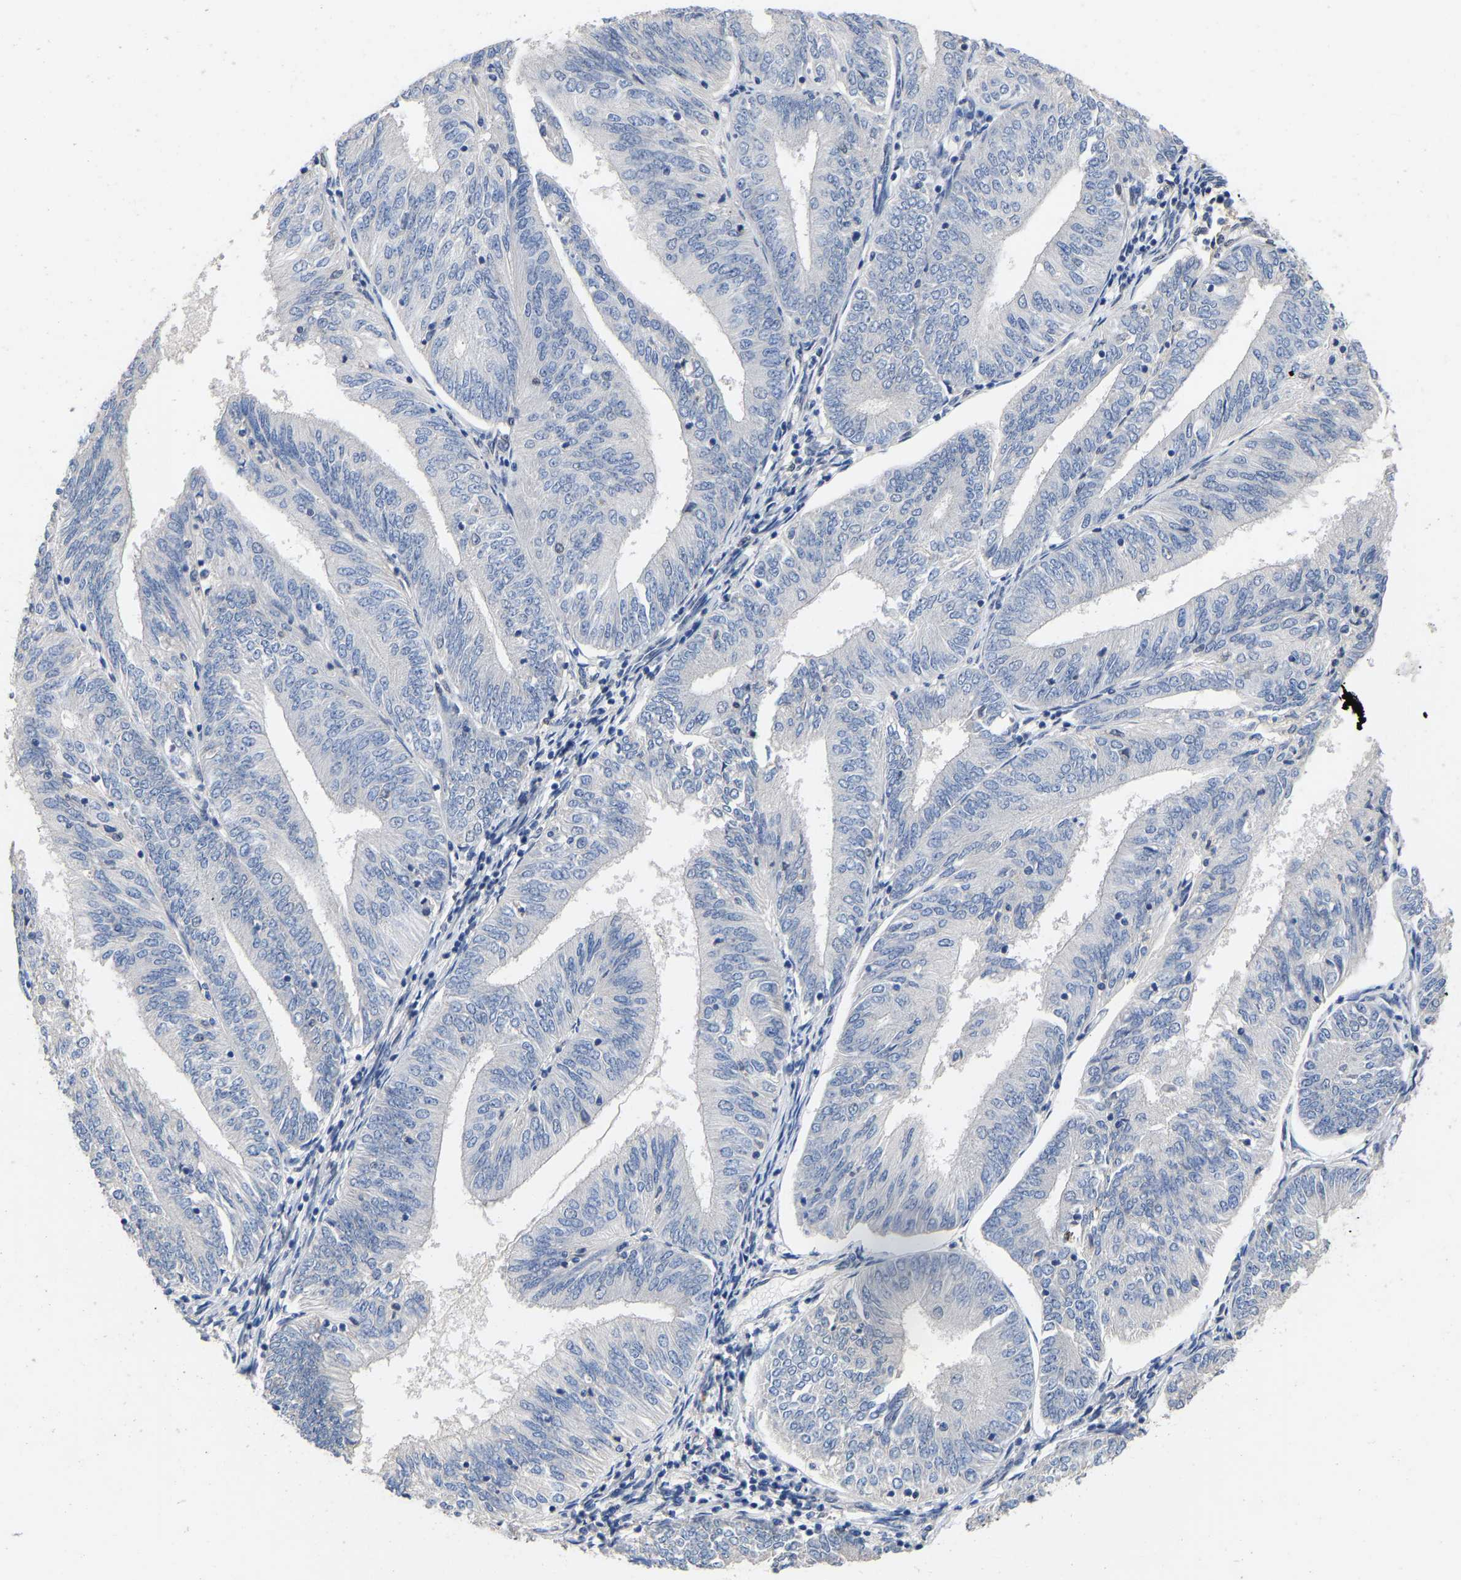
{"staining": {"intensity": "negative", "quantity": "none", "location": "none"}, "tissue": "endometrial cancer", "cell_type": "Tumor cells", "image_type": "cancer", "snomed": [{"axis": "morphology", "description": "Adenocarcinoma, NOS"}, {"axis": "topography", "description": "Endometrium"}], "caption": "A photomicrograph of human endometrial cancer is negative for staining in tumor cells.", "gene": "QKI", "patient": {"sex": "female", "age": 58}}